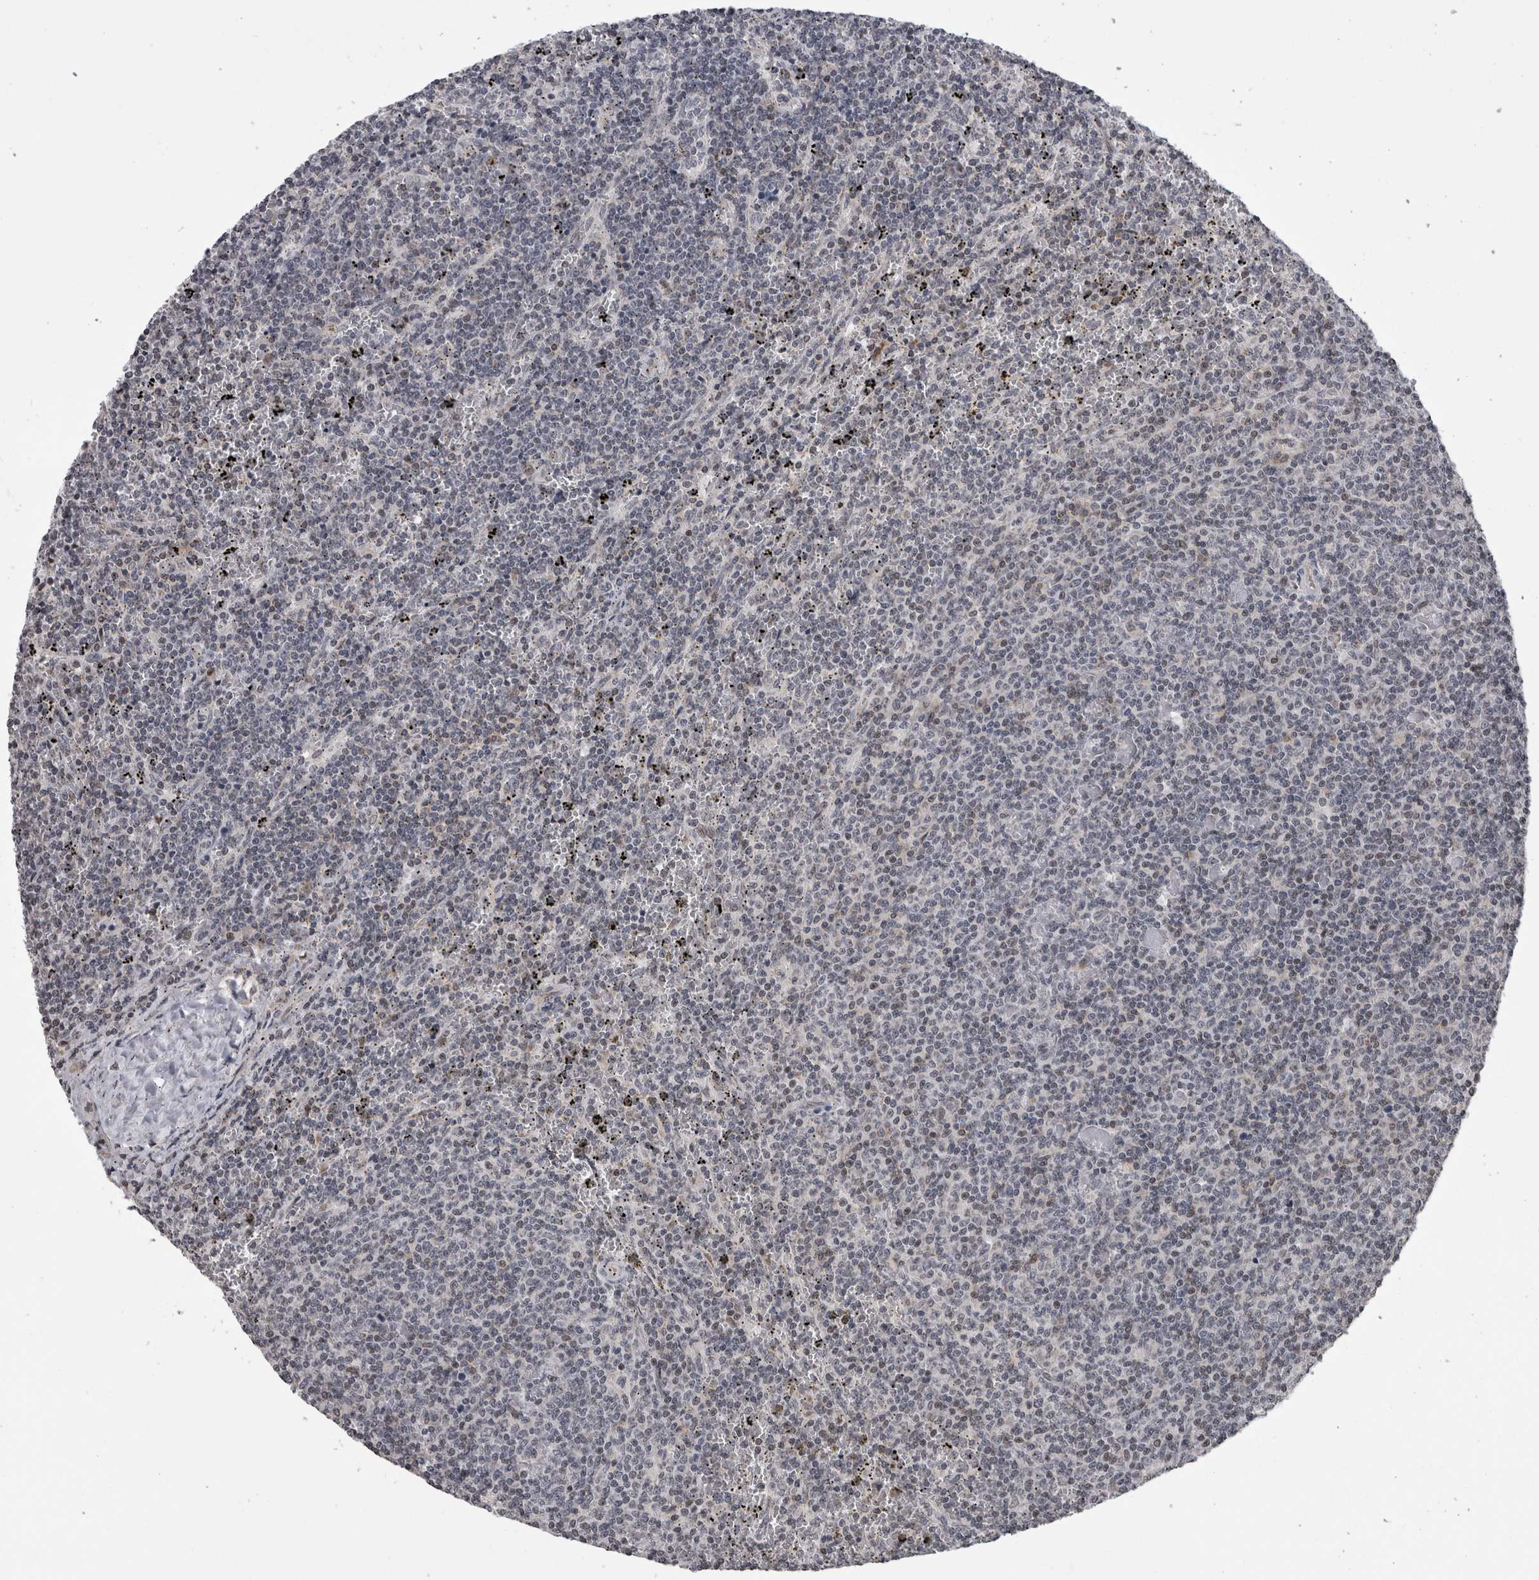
{"staining": {"intensity": "negative", "quantity": "none", "location": "none"}, "tissue": "lymphoma", "cell_type": "Tumor cells", "image_type": "cancer", "snomed": [{"axis": "morphology", "description": "Malignant lymphoma, non-Hodgkin's type, Low grade"}, {"axis": "topography", "description": "Spleen"}], "caption": "Lymphoma was stained to show a protein in brown. There is no significant expression in tumor cells.", "gene": "ZBTB11", "patient": {"sex": "female", "age": 50}}